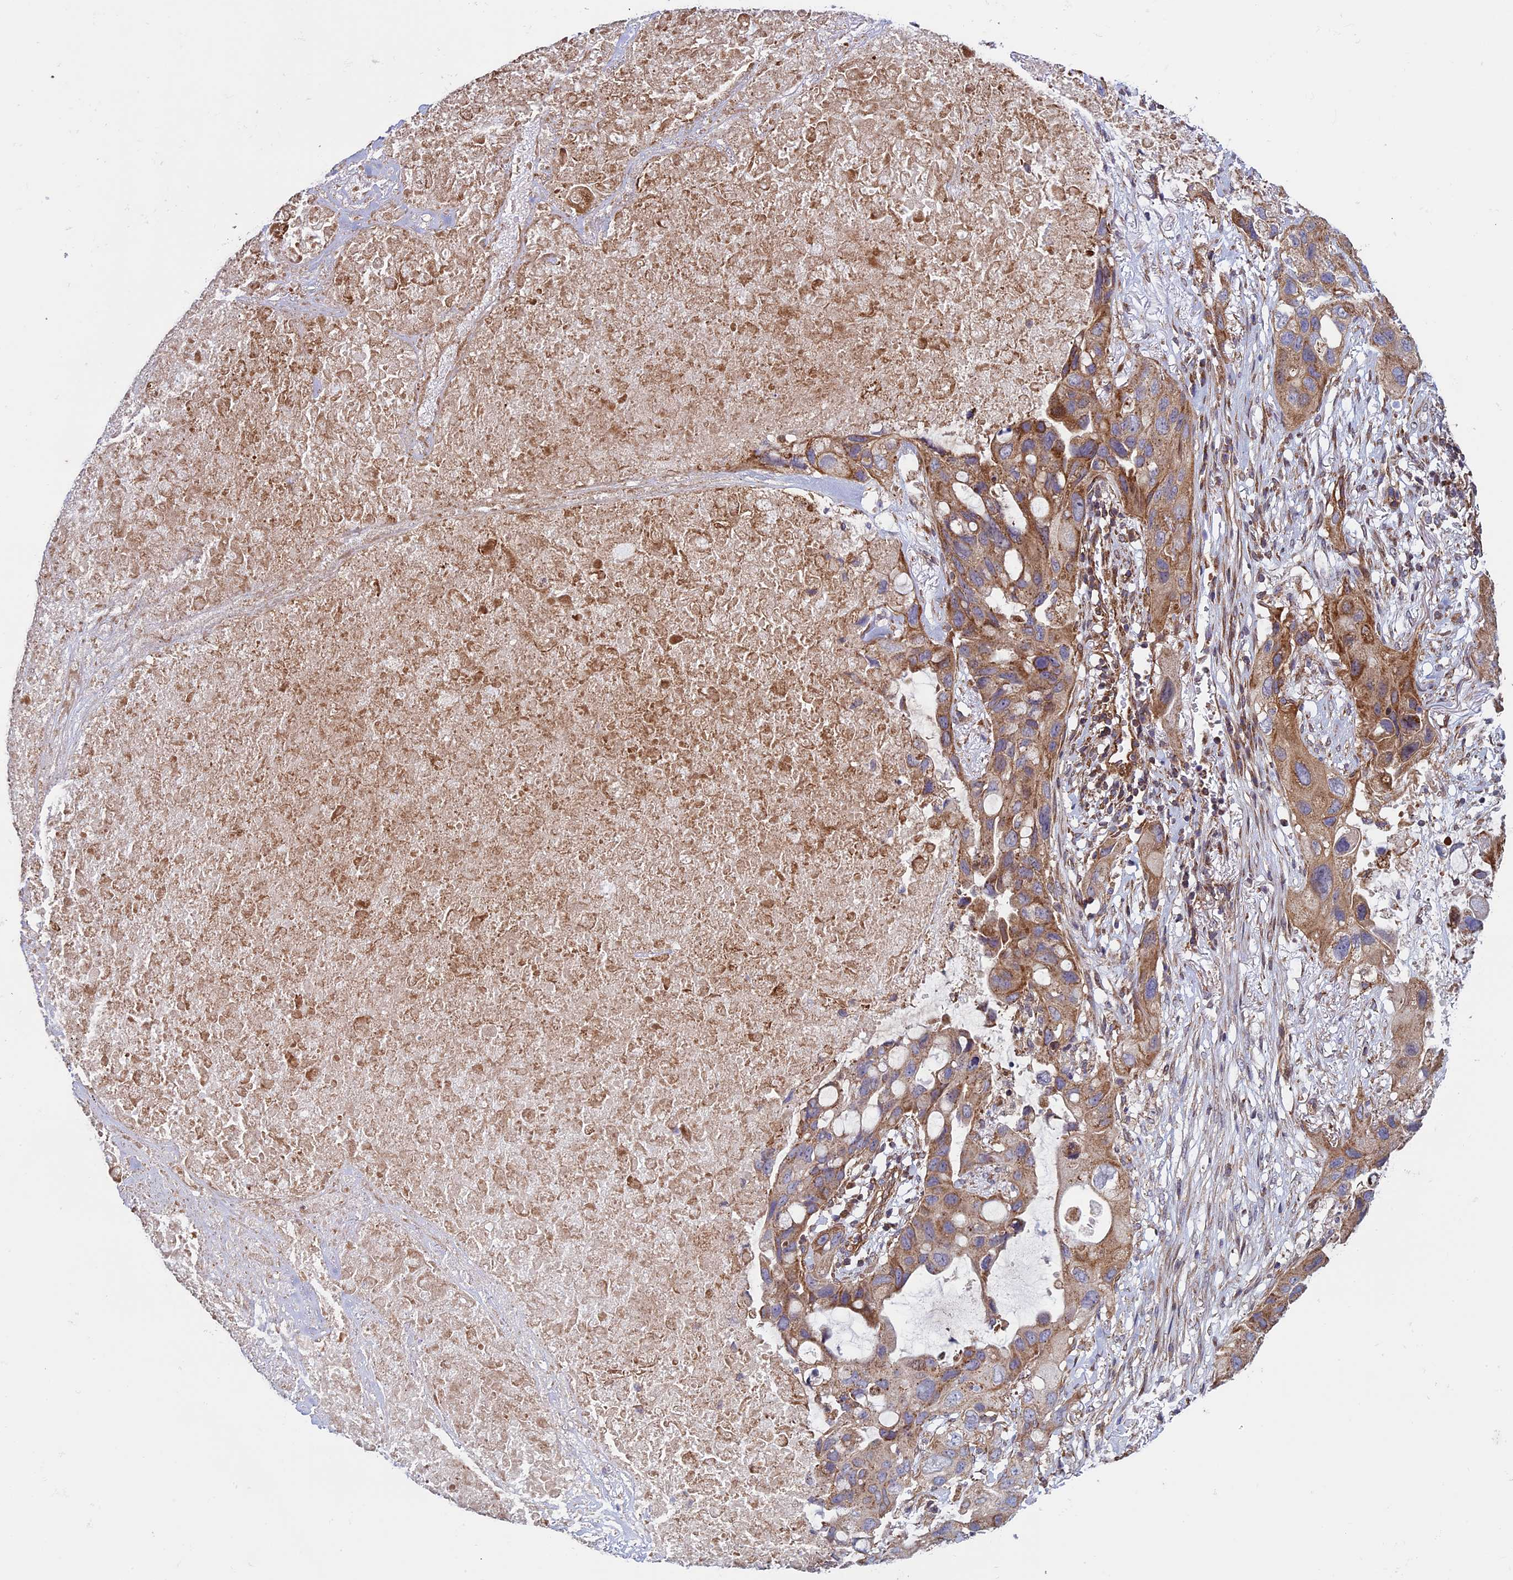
{"staining": {"intensity": "moderate", "quantity": ">75%", "location": "cytoplasmic/membranous"}, "tissue": "lung cancer", "cell_type": "Tumor cells", "image_type": "cancer", "snomed": [{"axis": "morphology", "description": "Squamous cell carcinoma, NOS"}, {"axis": "topography", "description": "Lung"}], "caption": "Approximately >75% of tumor cells in human lung cancer reveal moderate cytoplasmic/membranous protein staining as visualized by brown immunohistochemical staining.", "gene": "CCDC8", "patient": {"sex": "female", "age": 73}}